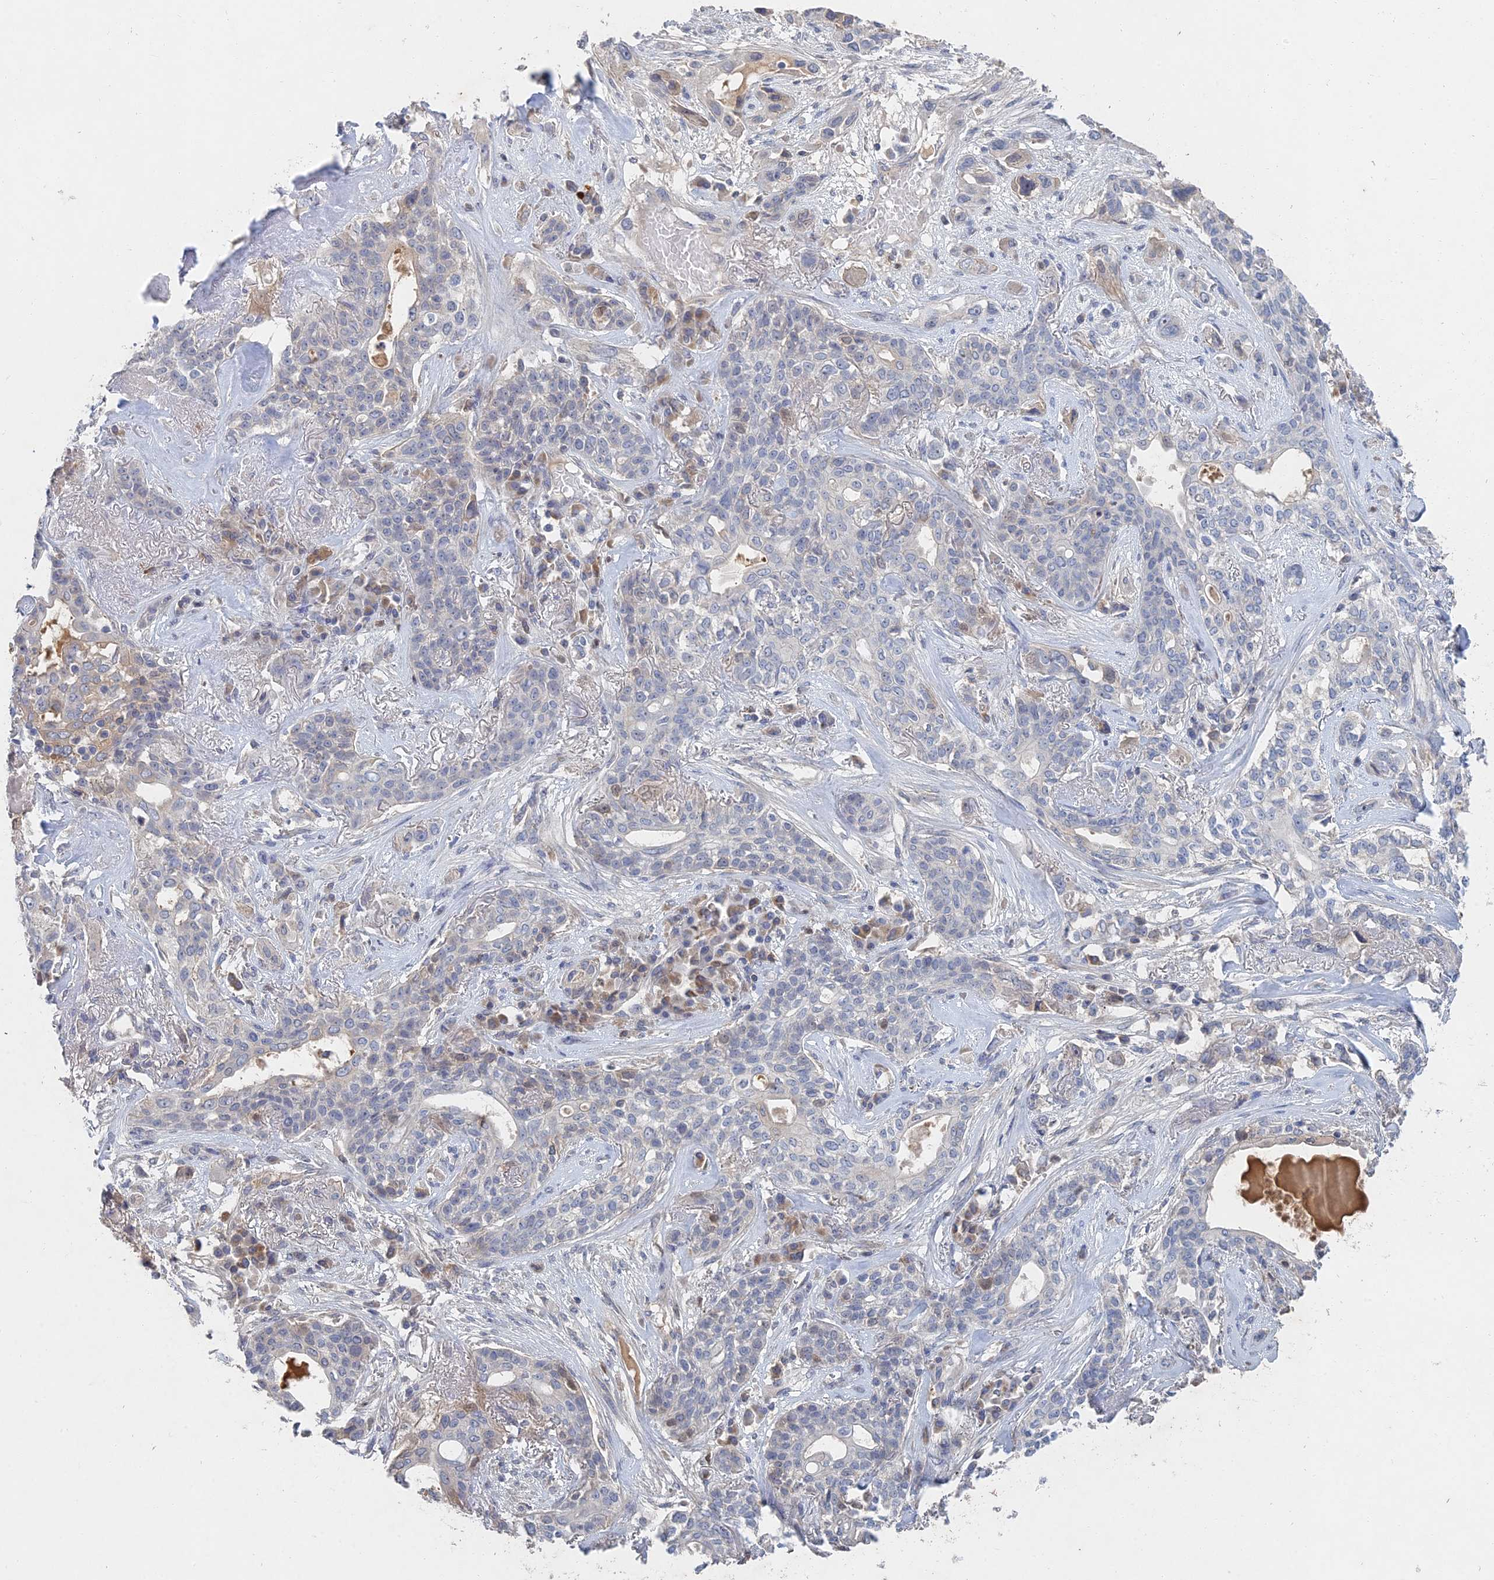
{"staining": {"intensity": "negative", "quantity": "none", "location": "none"}, "tissue": "lung cancer", "cell_type": "Tumor cells", "image_type": "cancer", "snomed": [{"axis": "morphology", "description": "Squamous cell carcinoma, NOS"}, {"axis": "topography", "description": "Lung"}], "caption": "Immunohistochemistry micrograph of neoplastic tissue: lung cancer (squamous cell carcinoma) stained with DAB demonstrates no significant protein positivity in tumor cells. (DAB immunohistochemistry visualized using brightfield microscopy, high magnification).", "gene": "GNA15", "patient": {"sex": "female", "age": 70}}